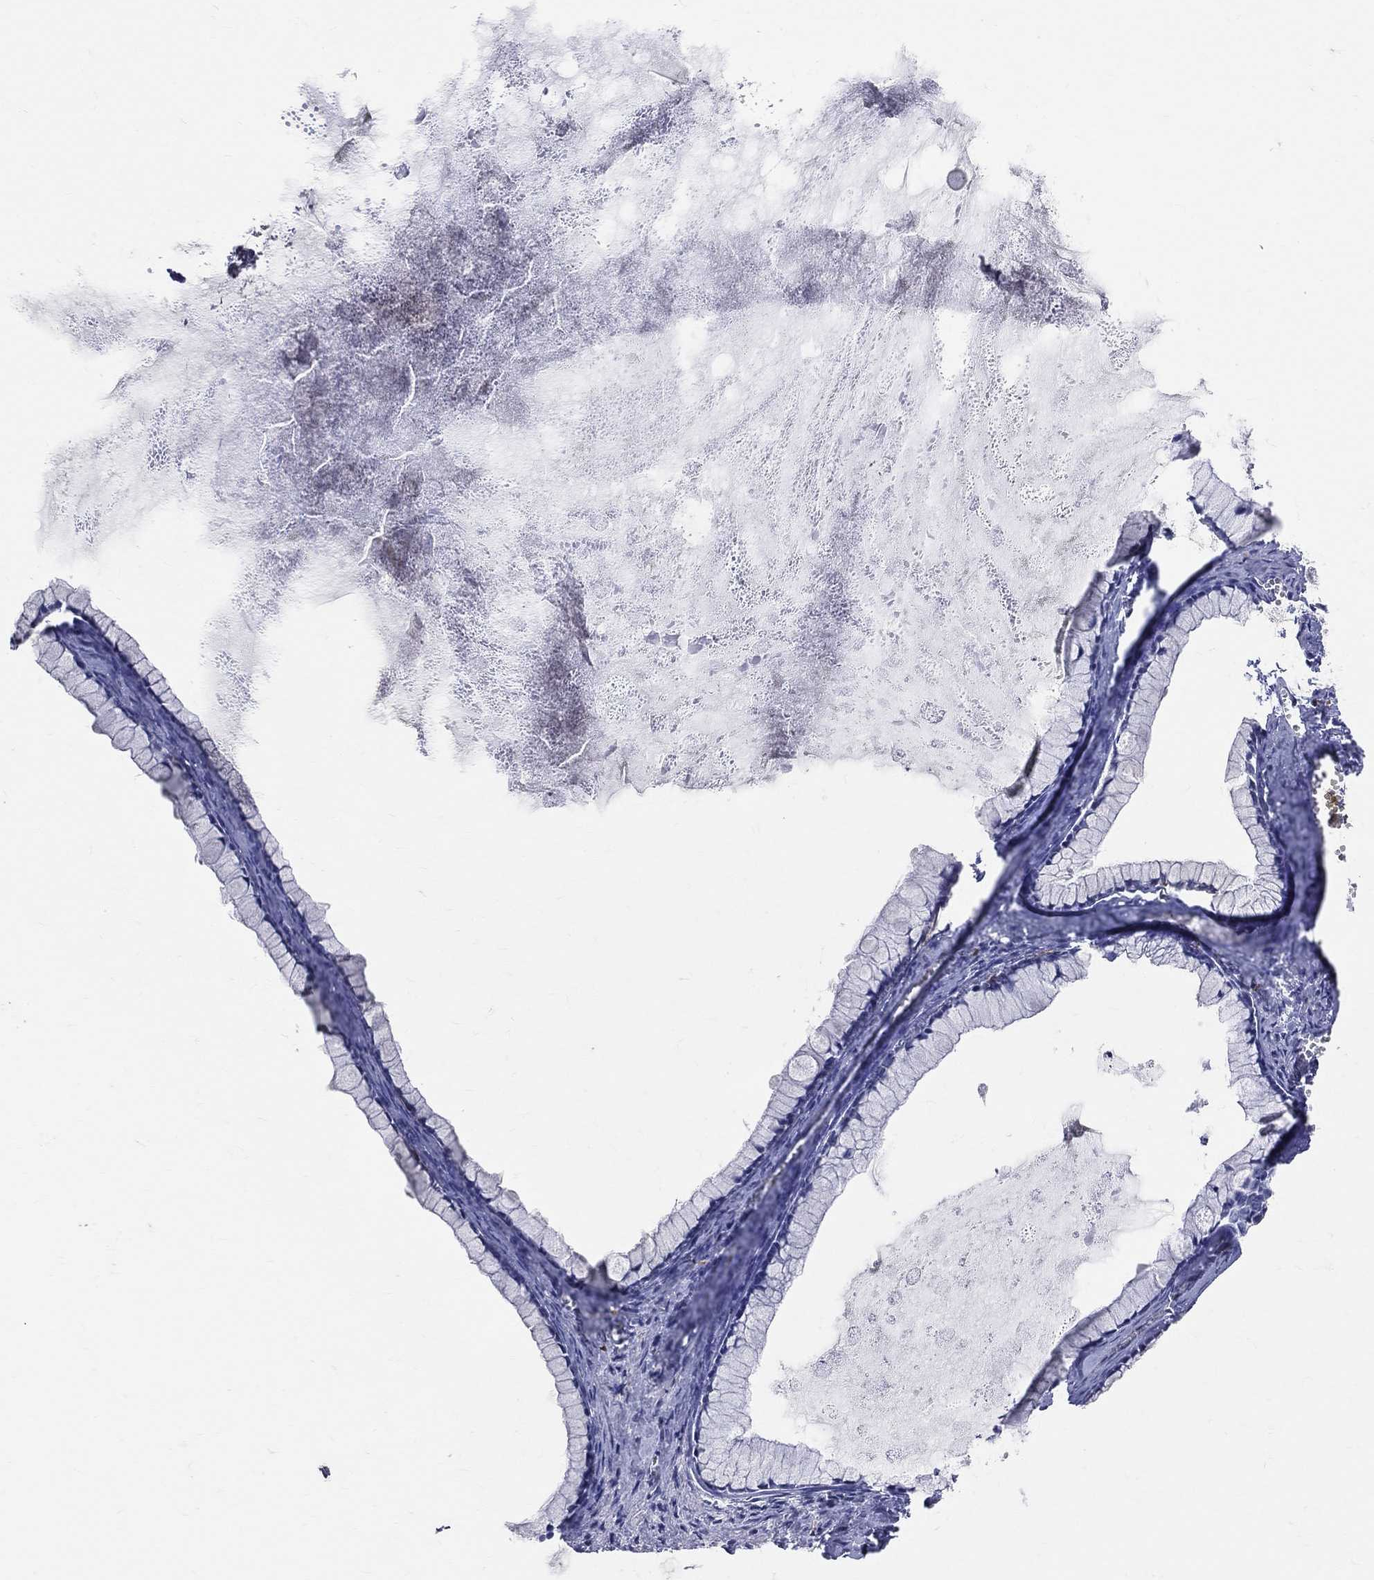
{"staining": {"intensity": "negative", "quantity": "none", "location": "none"}, "tissue": "ovarian cancer", "cell_type": "Tumor cells", "image_type": "cancer", "snomed": [{"axis": "morphology", "description": "Cystadenocarcinoma, mucinous, NOS"}, {"axis": "topography", "description": "Ovary"}], "caption": "IHC image of neoplastic tissue: human ovarian cancer stained with DAB reveals no significant protein expression in tumor cells.", "gene": "CD74", "patient": {"sex": "female", "age": 41}}